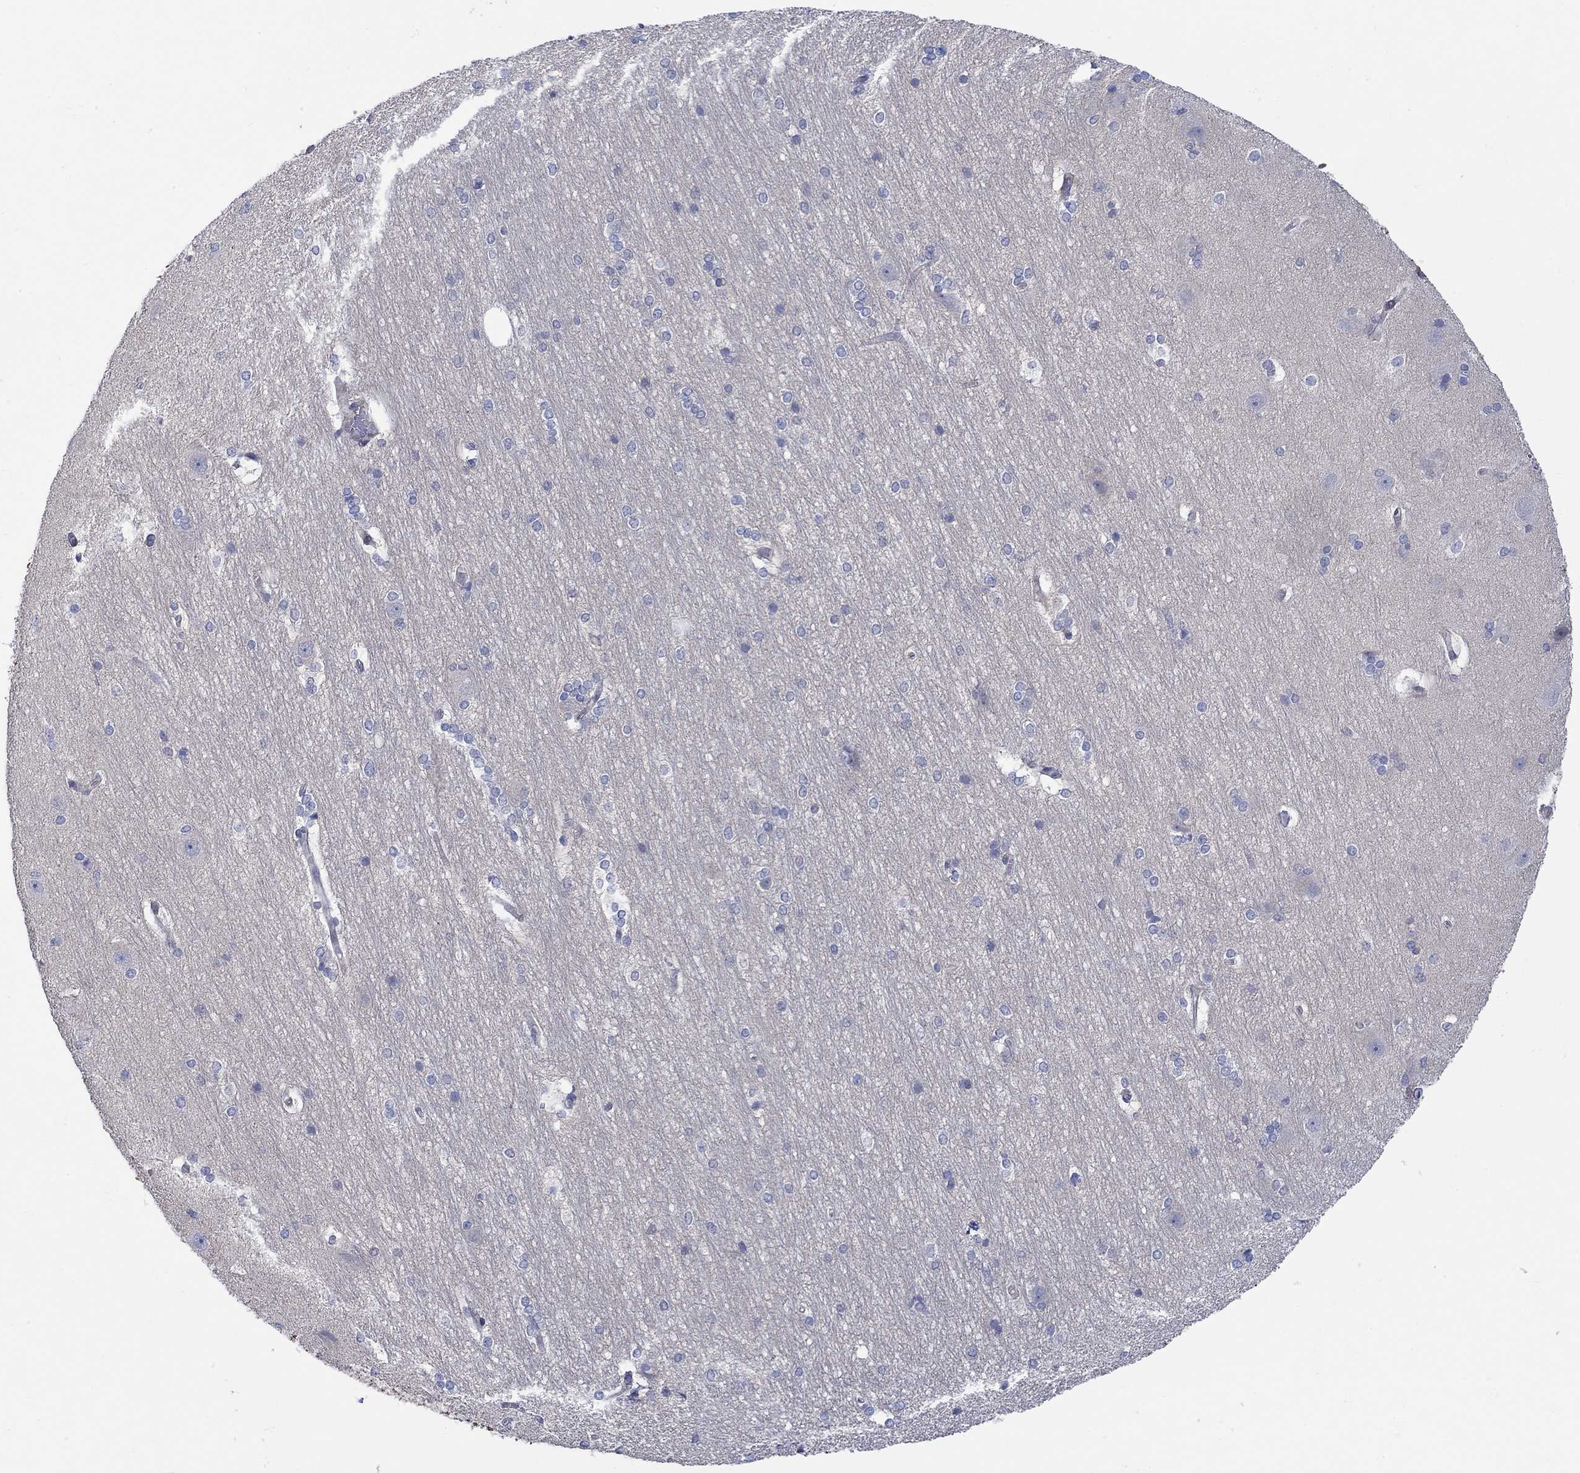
{"staining": {"intensity": "negative", "quantity": "none", "location": "none"}, "tissue": "hippocampus", "cell_type": "Glial cells", "image_type": "normal", "snomed": [{"axis": "morphology", "description": "Normal tissue, NOS"}, {"axis": "topography", "description": "Cerebral cortex"}, {"axis": "topography", "description": "Hippocampus"}], "caption": "DAB immunohistochemical staining of benign human hippocampus exhibits no significant staining in glial cells. The staining is performed using DAB brown chromogen with nuclei counter-stained in using hematoxylin.", "gene": "SCN7A", "patient": {"sex": "female", "age": 19}}